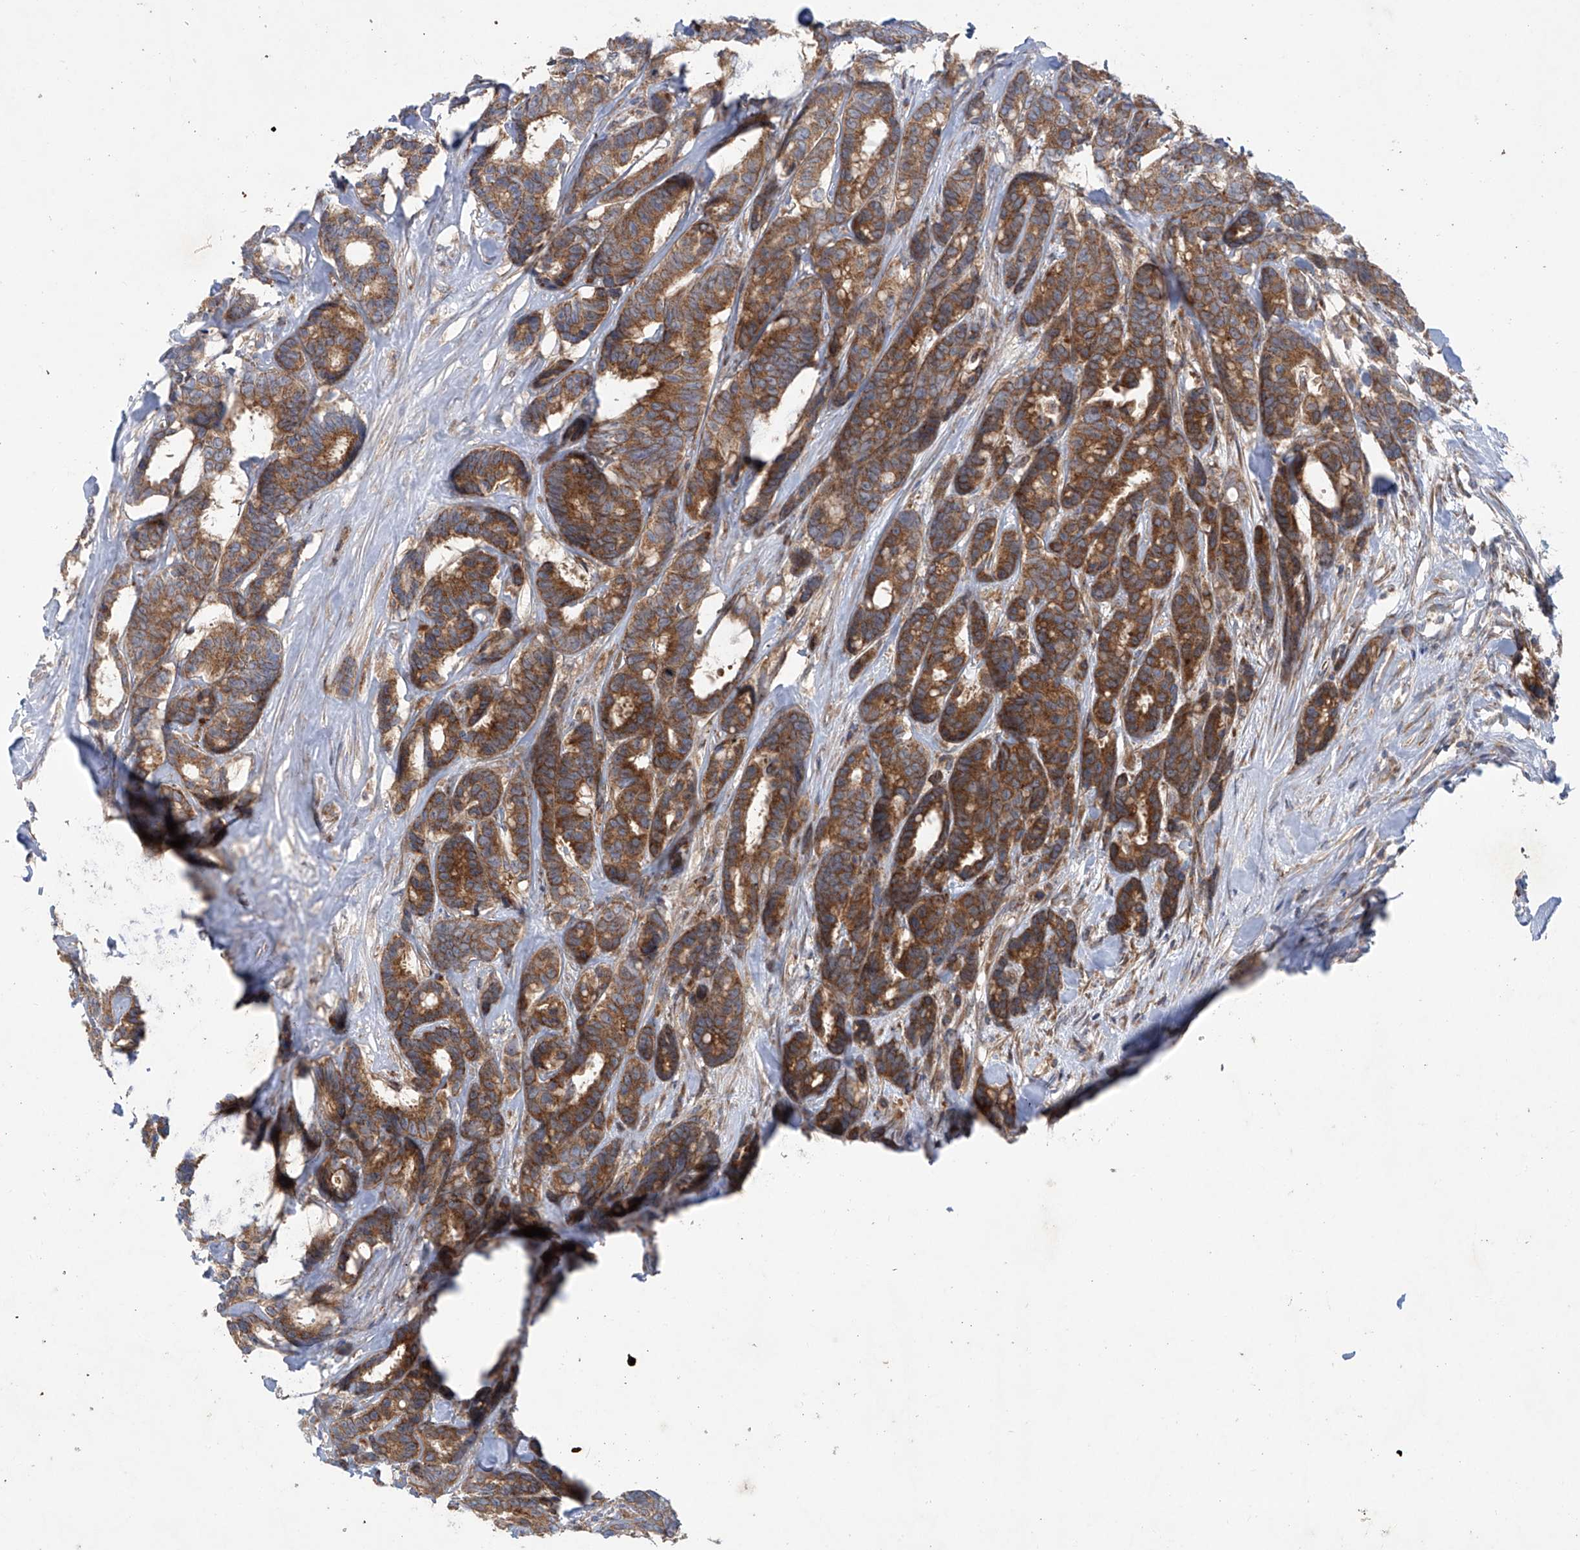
{"staining": {"intensity": "moderate", "quantity": ">75%", "location": "cytoplasmic/membranous"}, "tissue": "breast cancer", "cell_type": "Tumor cells", "image_type": "cancer", "snomed": [{"axis": "morphology", "description": "Duct carcinoma"}, {"axis": "topography", "description": "Breast"}], "caption": "Protein positivity by immunohistochemistry reveals moderate cytoplasmic/membranous expression in approximately >75% of tumor cells in invasive ductal carcinoma (breast).", "gene": "KLC4", "patient": {"sex": "female", "age": 87}}